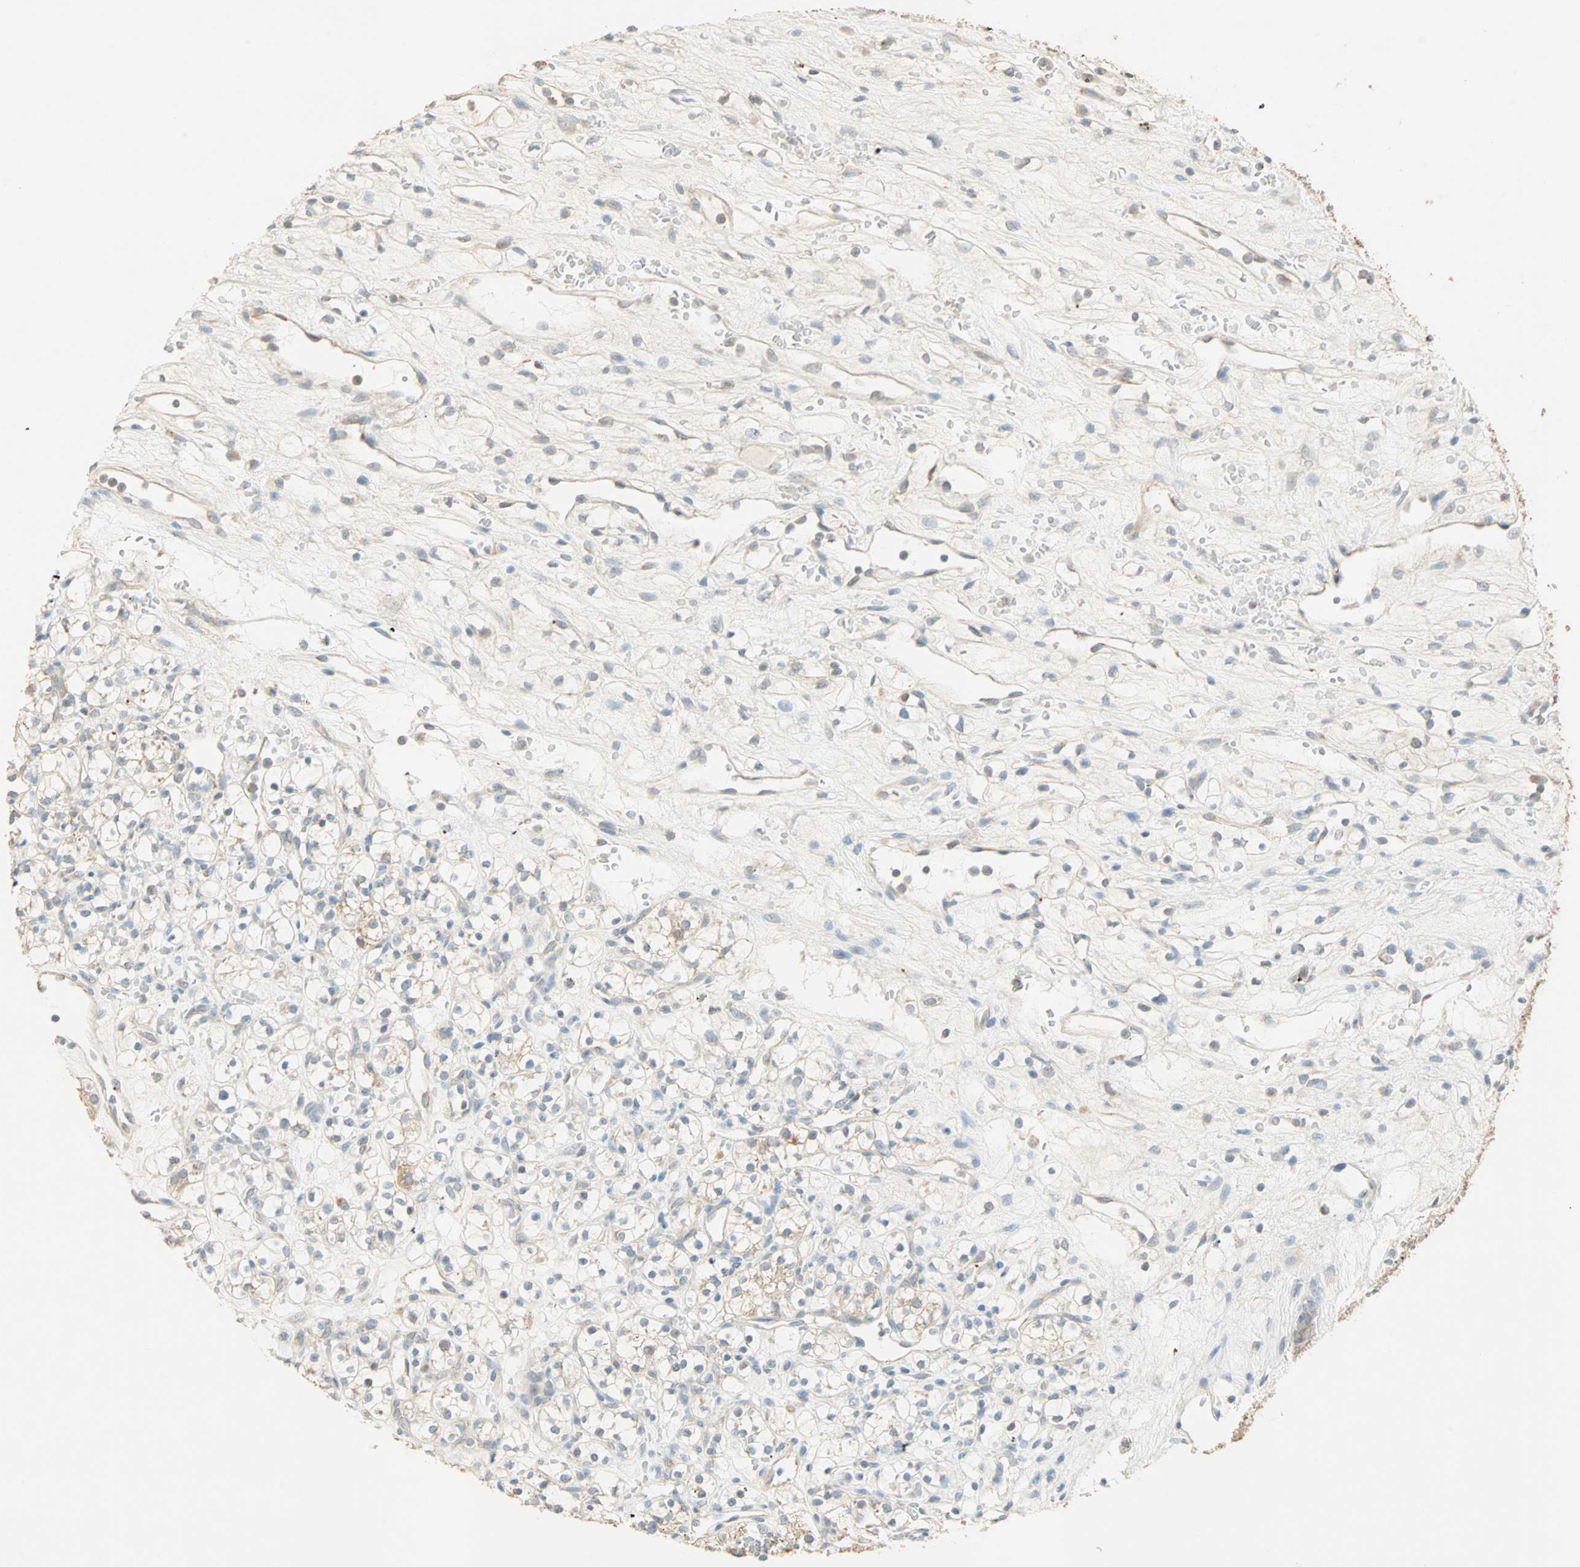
{"staining": {"intensity": "weak", "quantity": "<25%", "location": "cytoplasmic/membranous"}, "tissue": "renal cancer", "cell_type": "Tumor cells", "image_type": "cancer", "snomed": [{"axis": "morphology", "description": "Adenocarcinoma, NOS"}, {"axis": "topography", "description": "Kidney"}], "caption": "An image of human renal cancer is negative for staining in tumor cells.", "gene": "RAD18", "patient": {"sex": "female", "age": 60}}